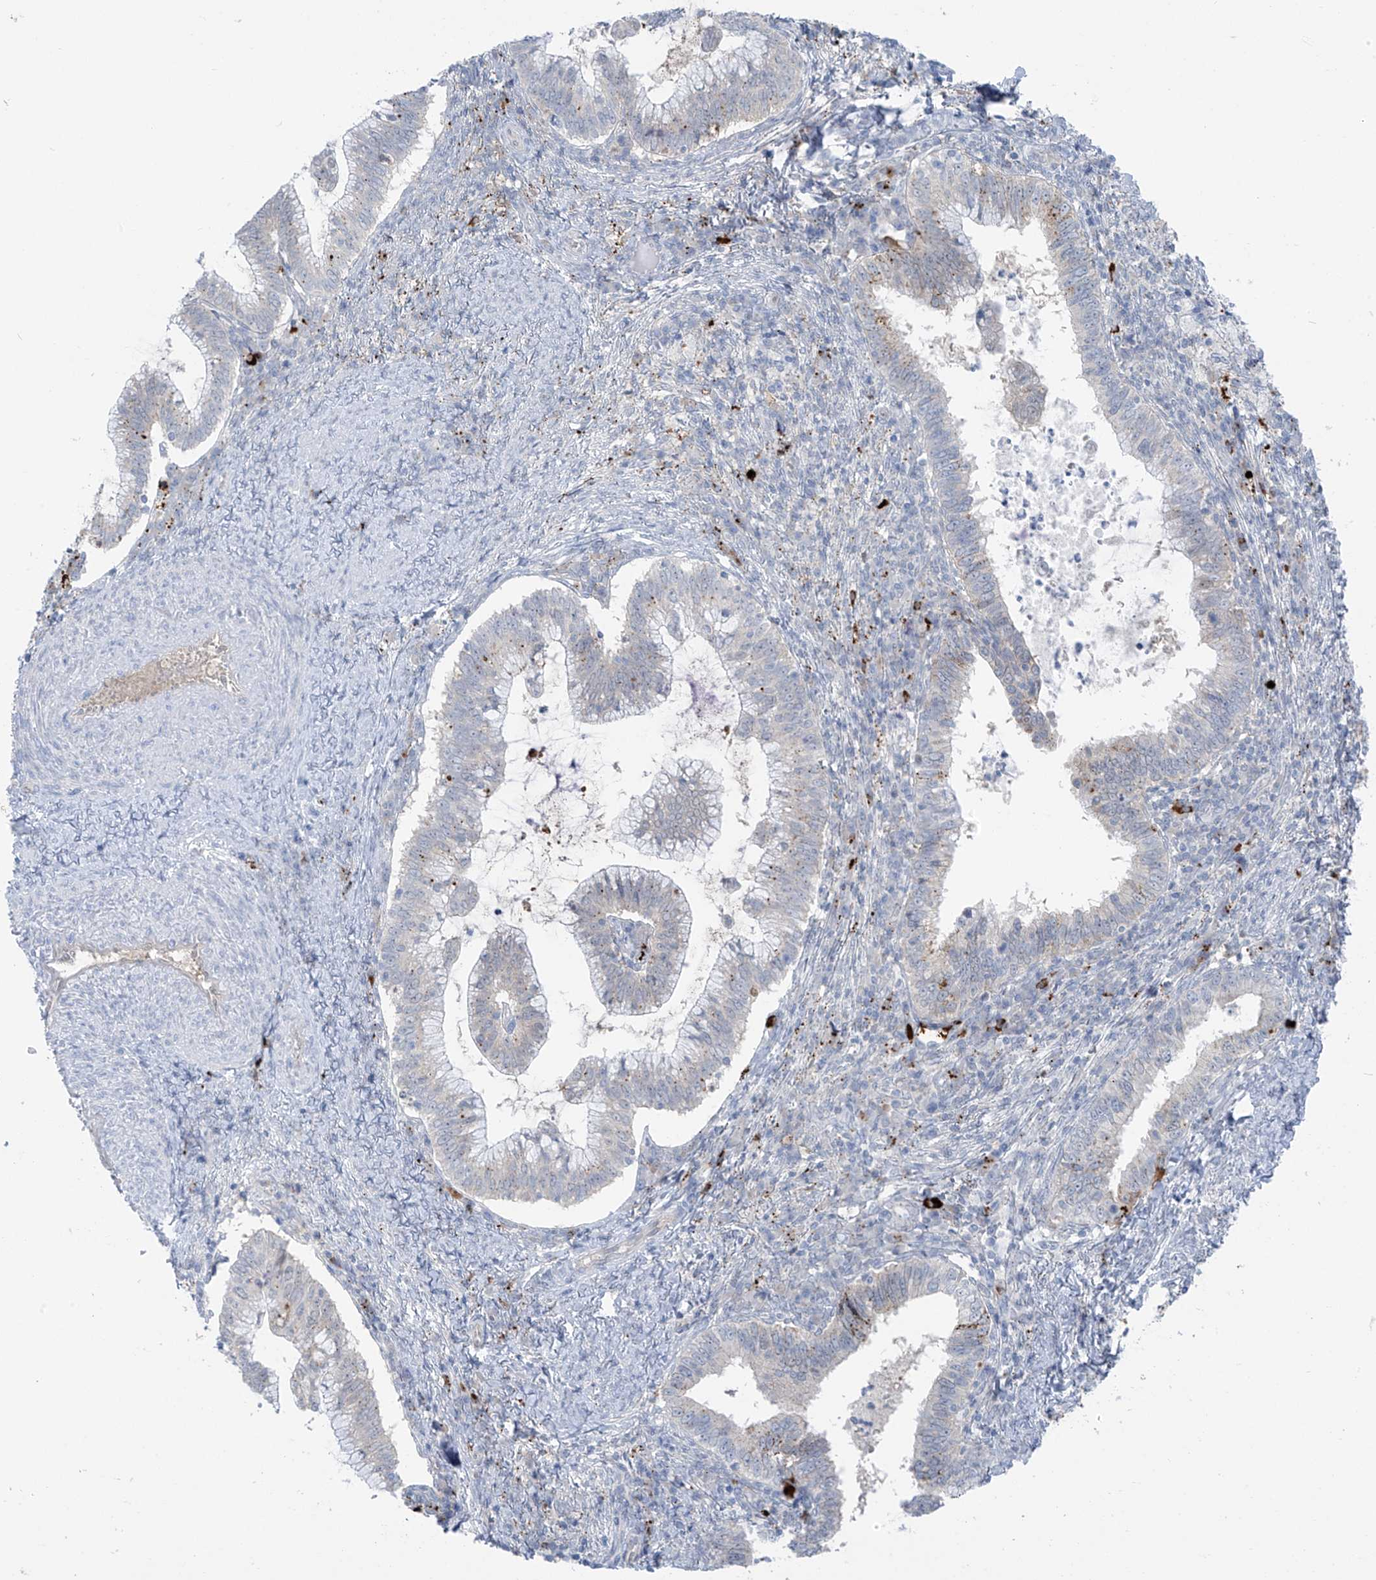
{"staining": {"intensity": "moderate", "quantity": "<25%", "location": "cytoplasmic/membranous"}, "tissue": "cervical cancer", "cell_type": "Tumor cells", "image_type": "cancer", "snomed": [{"axis": "morphology", "description": "Adenocarcinoma, NOS"}, {"axis": "topography", "description": "Cervix"}], "caption": "DAB immunohistochemical staining of human cervical cancer displays moderate cytoplasmic/membranous protein positivity in about <25% of tumor cells.", "gene": "ZNF793", "patient": {"sex": "female", "age": 36}}